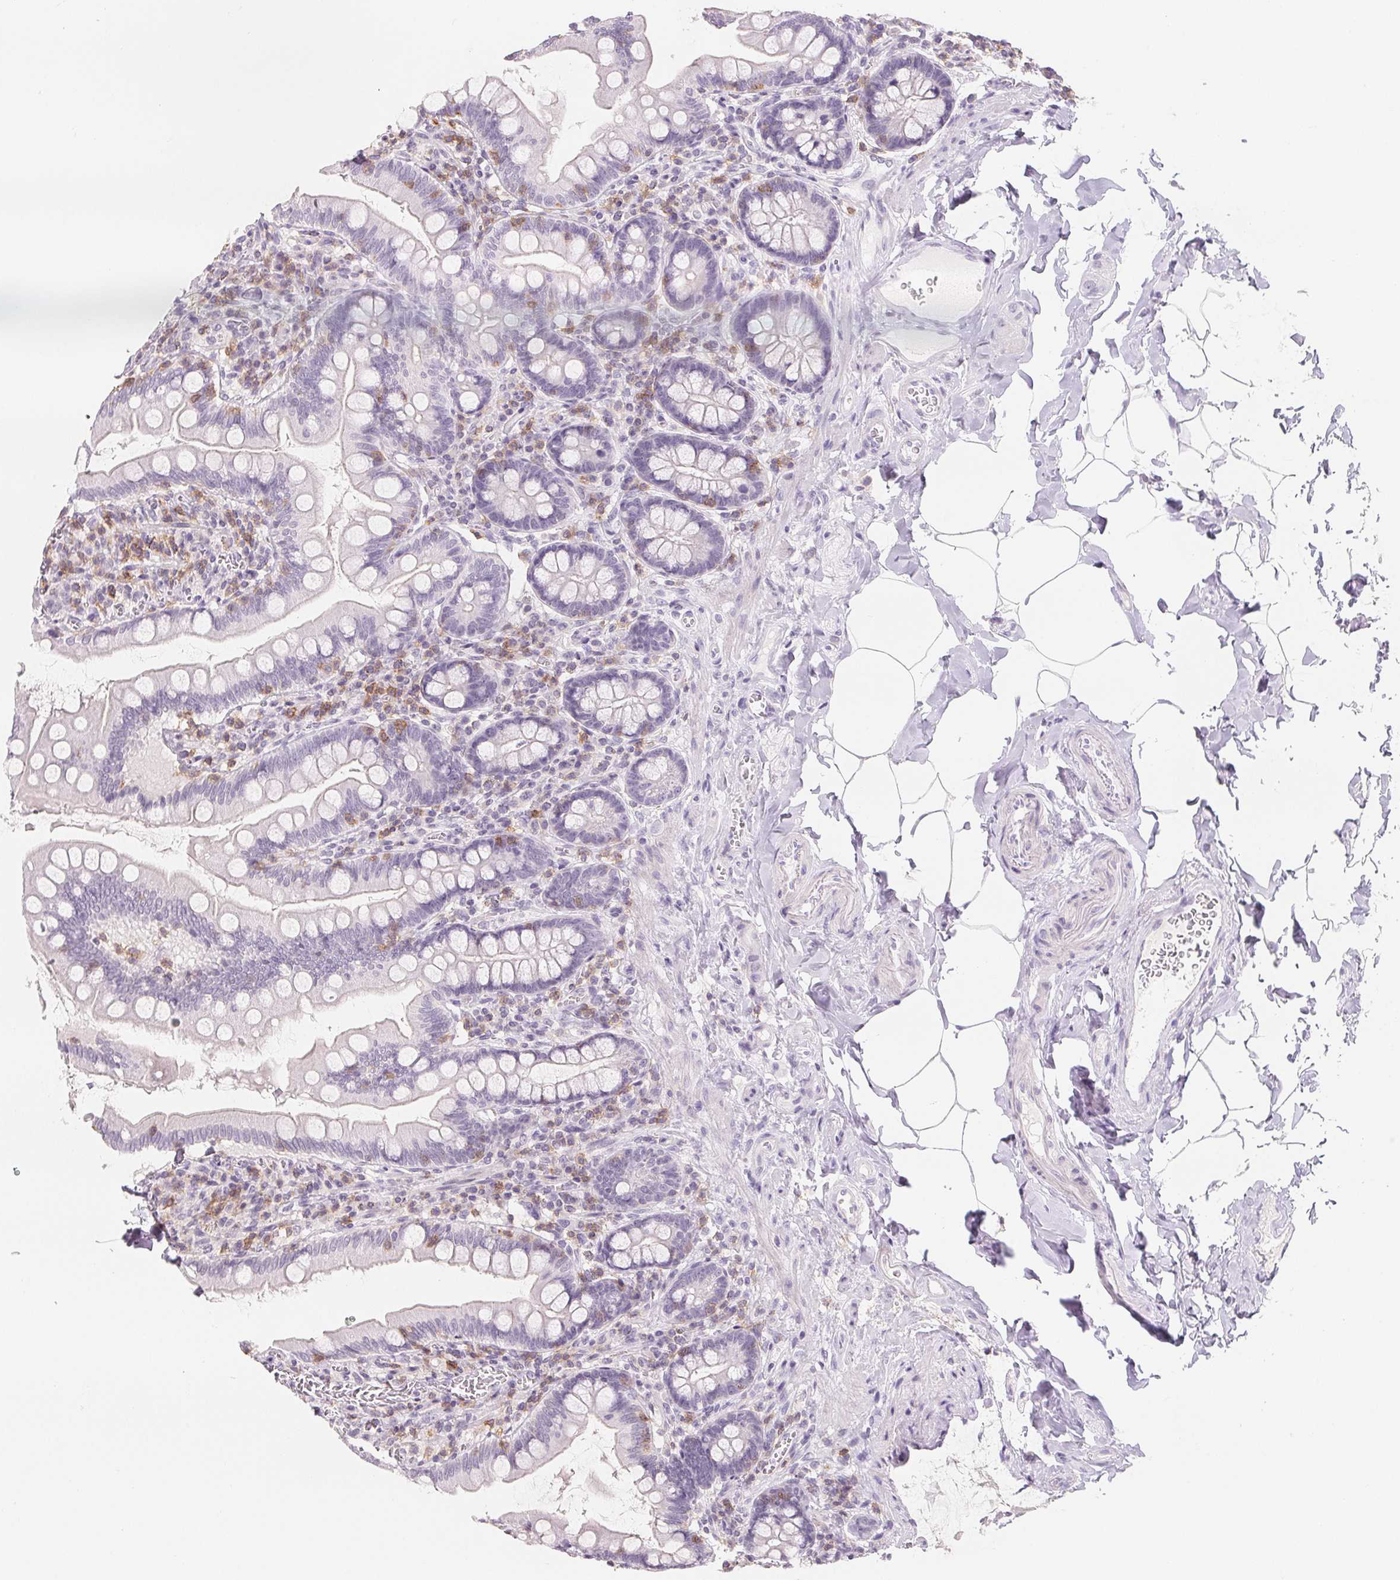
{"staining": {"intensity": "negative", "quantity": "none", "location": "none"}, "tissue": "small intestine", "cell_type": "Glandular cells", "image_type": "normal", "snomed": [{"axis": "morphology", "description": "Normal tissue, NOS"}, {"axis": "topography", "description": "Small intestine"}], "caption": "This is an IHC histopathology image of normal human small intestine. There is no expression in glandular cells.", "gene": "CD69", "patient": {"sex": "female", "age": 56}}